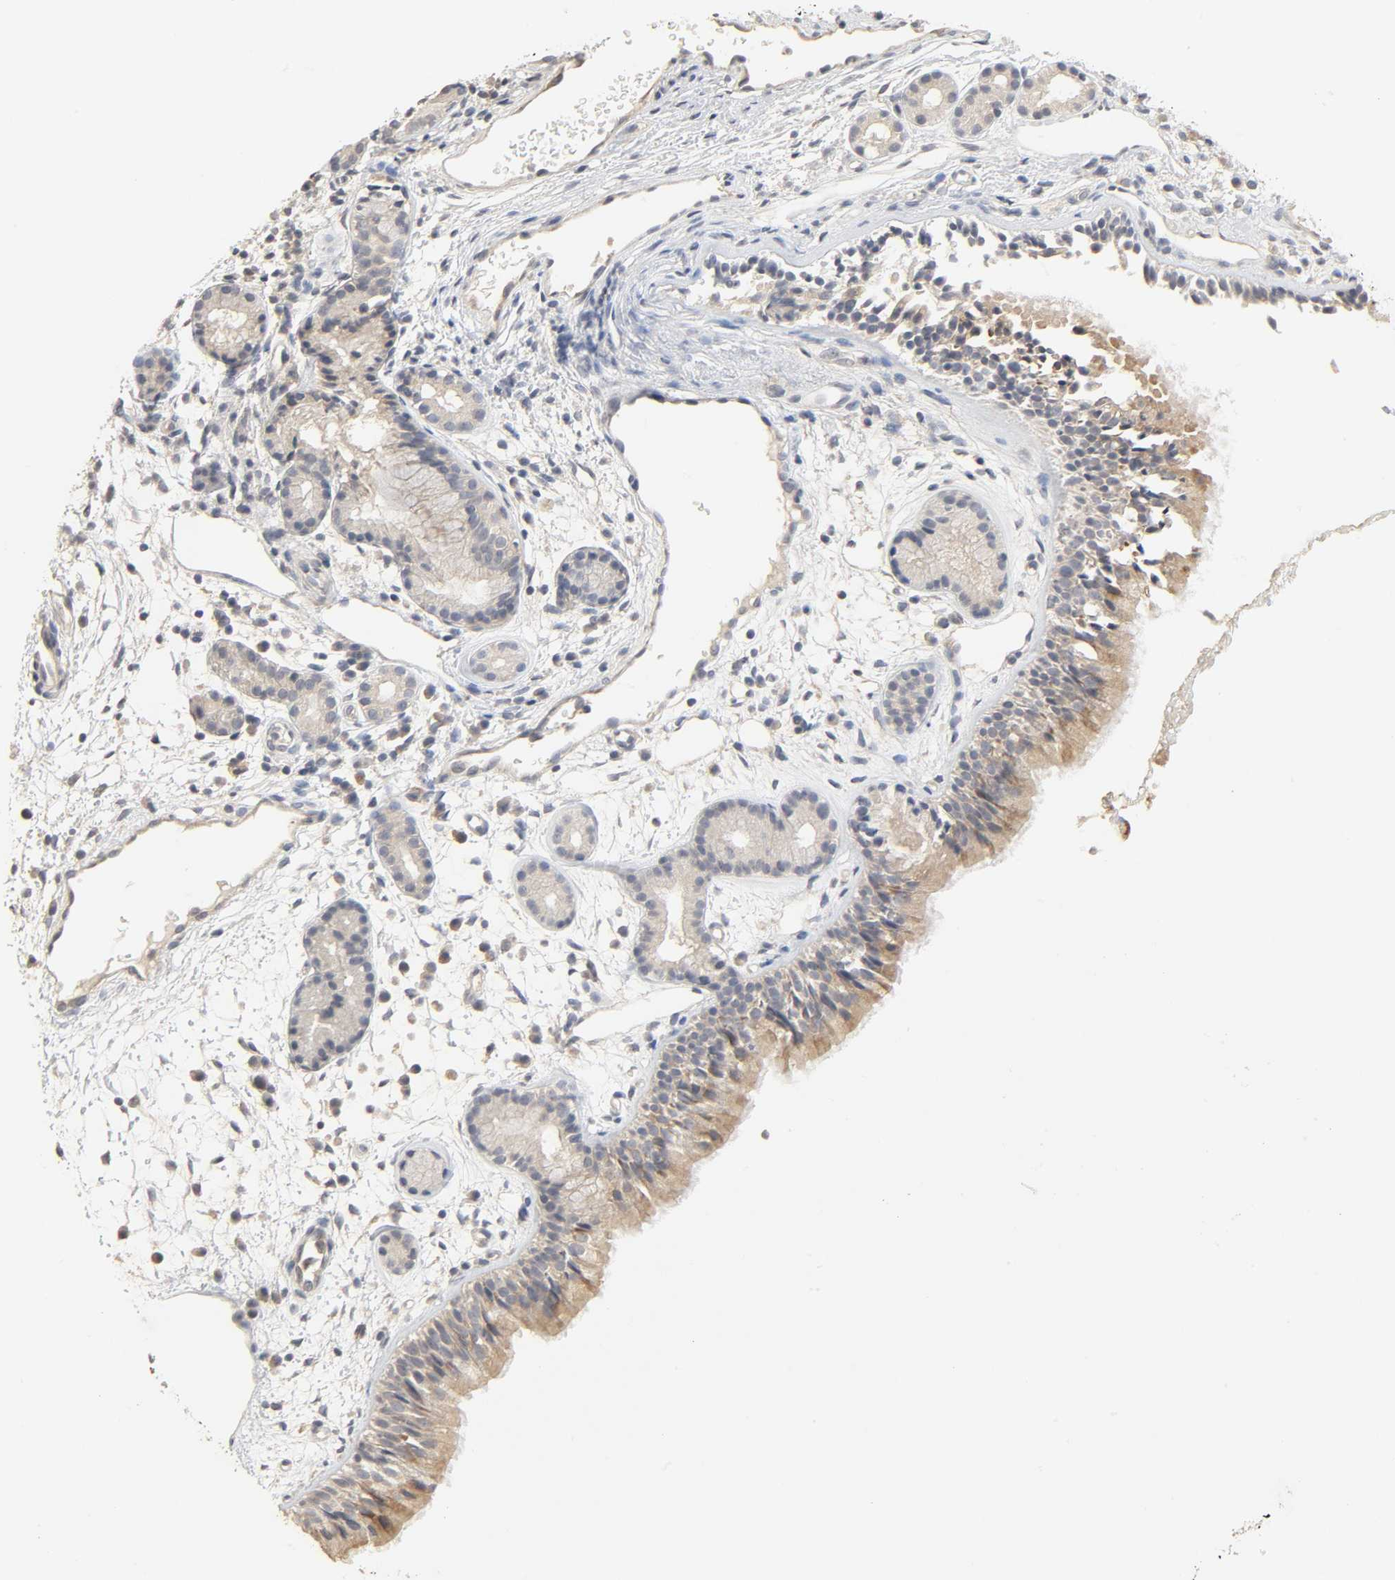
{"staining": {"intensity": "weak", "quantity": ">75%", "location": "cytoplasmic/membranous"}, "tissue": "nasopharynx", "cell_type": "Respiratory epithelial cells", "image_type": "normal", "snomed": [{"axis": "morphology", "description": "Normal tissue, NOS"}, {"axis": "morphology", "description": "Inflammation, NOS"}, {"axis": "topography", "description": "Nasopharynx"}], "caption": "Weak cytoplasmic/membranous protein expression is present in about >75% of respiratory epithelial cells in nasopharynx. (Brightfield microscopy of DAB IHC at high magnification).", "gene": "CLEC4E", "patient": {"sex": "female", "age": 55}}